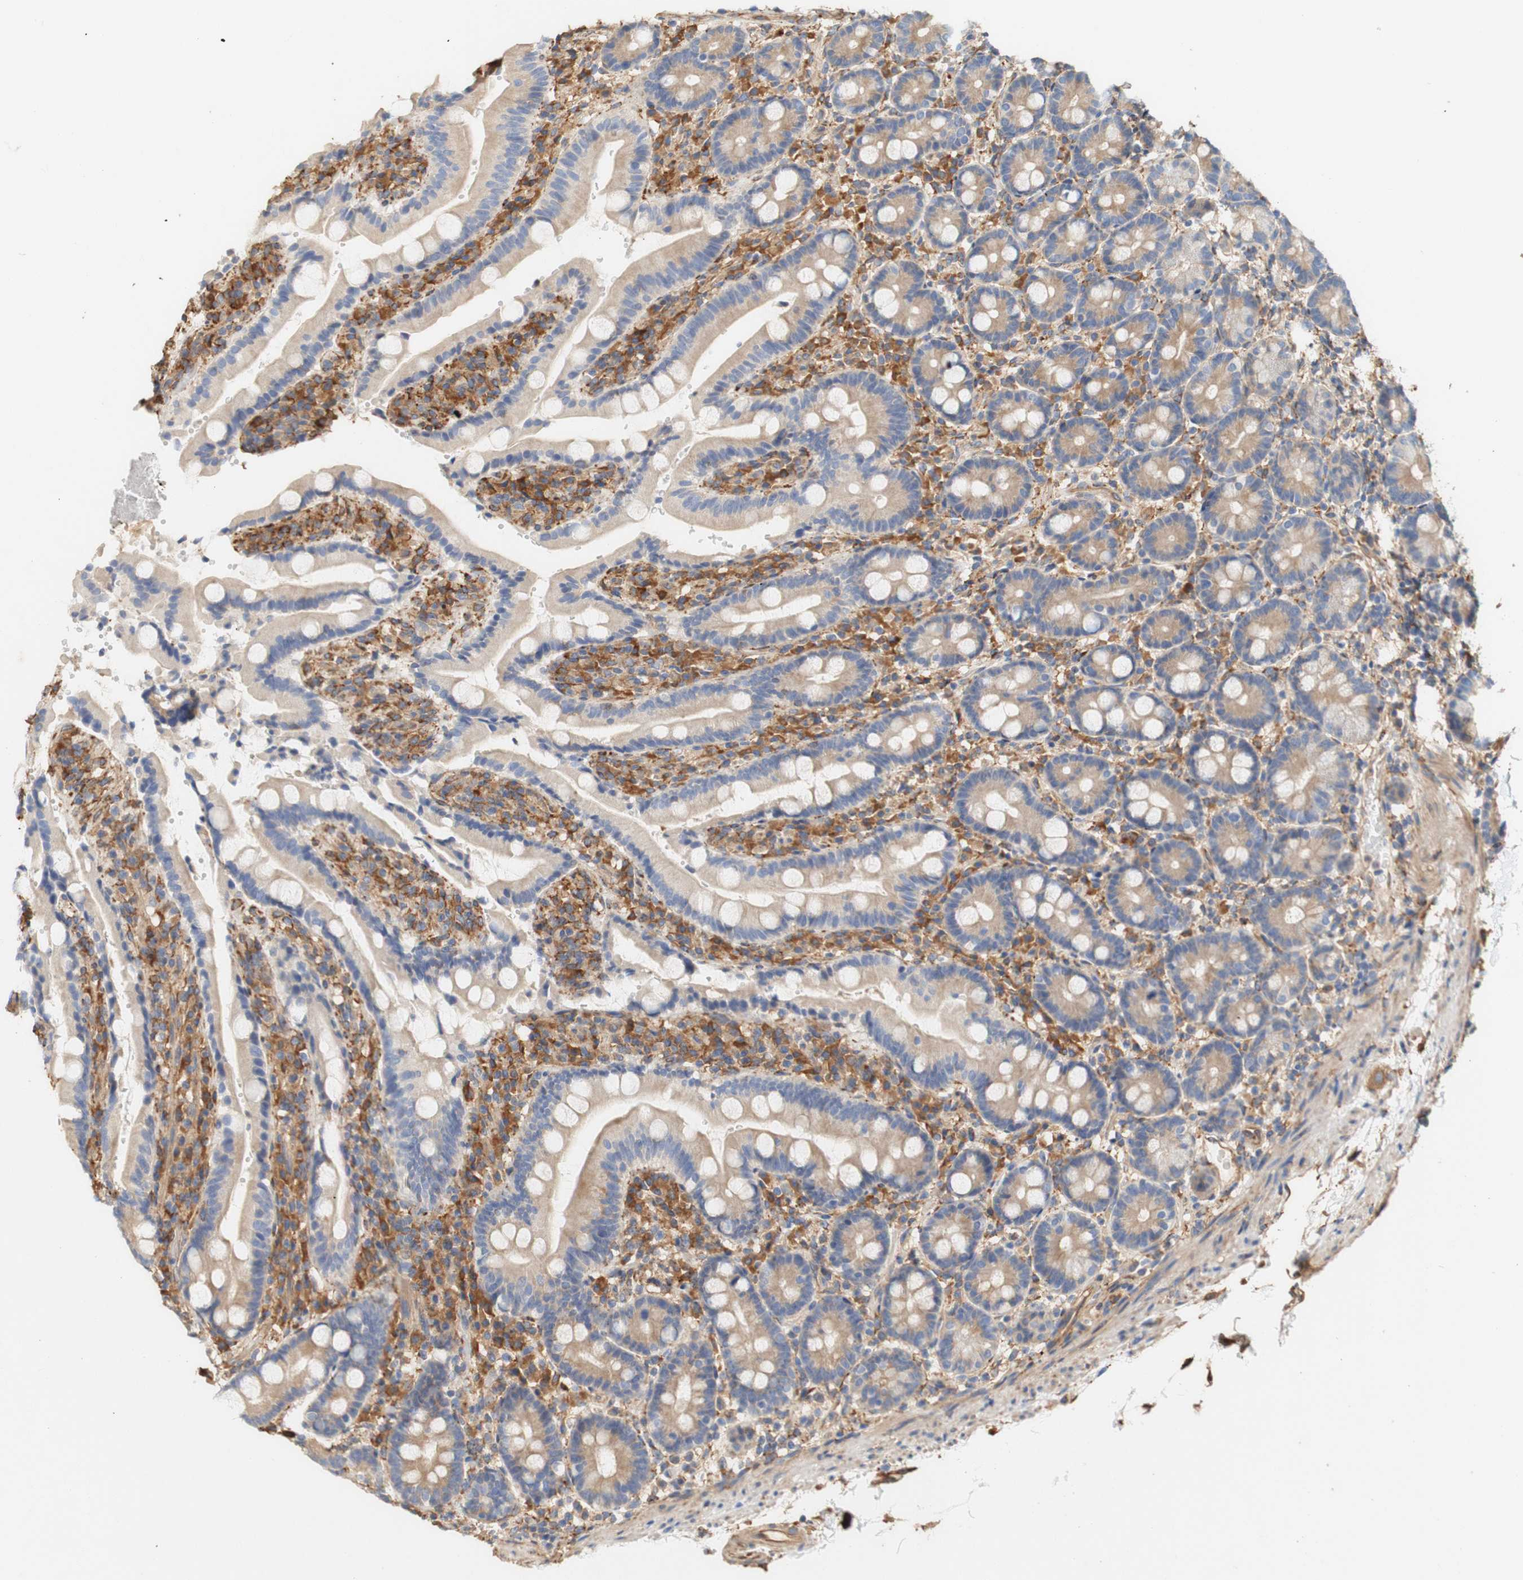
{"staining": {"intensity": "weak", "quantity": "<25%", "location": "cytoplasmic/membranous"}, "tissue": "duodenum", "cell_type": "Glandular cells", "image_type": "normal", "snomed": [{"axis": "morphology", "description": "Normal tissue, NOS"}, {"axis": "topography", "description": "Small intestine, NOS"}], "caption": "High power microscopy photomicrograph of an immunohistochemistry micrograph of unremarkable duodenum, revealing no significant positivity in glandular cells. (DAB (3,3'-diaminobenzidine) IHC, high magnification).", "gene": "EIF2AK4", "patient": {"sex": "female", "age": 71}}